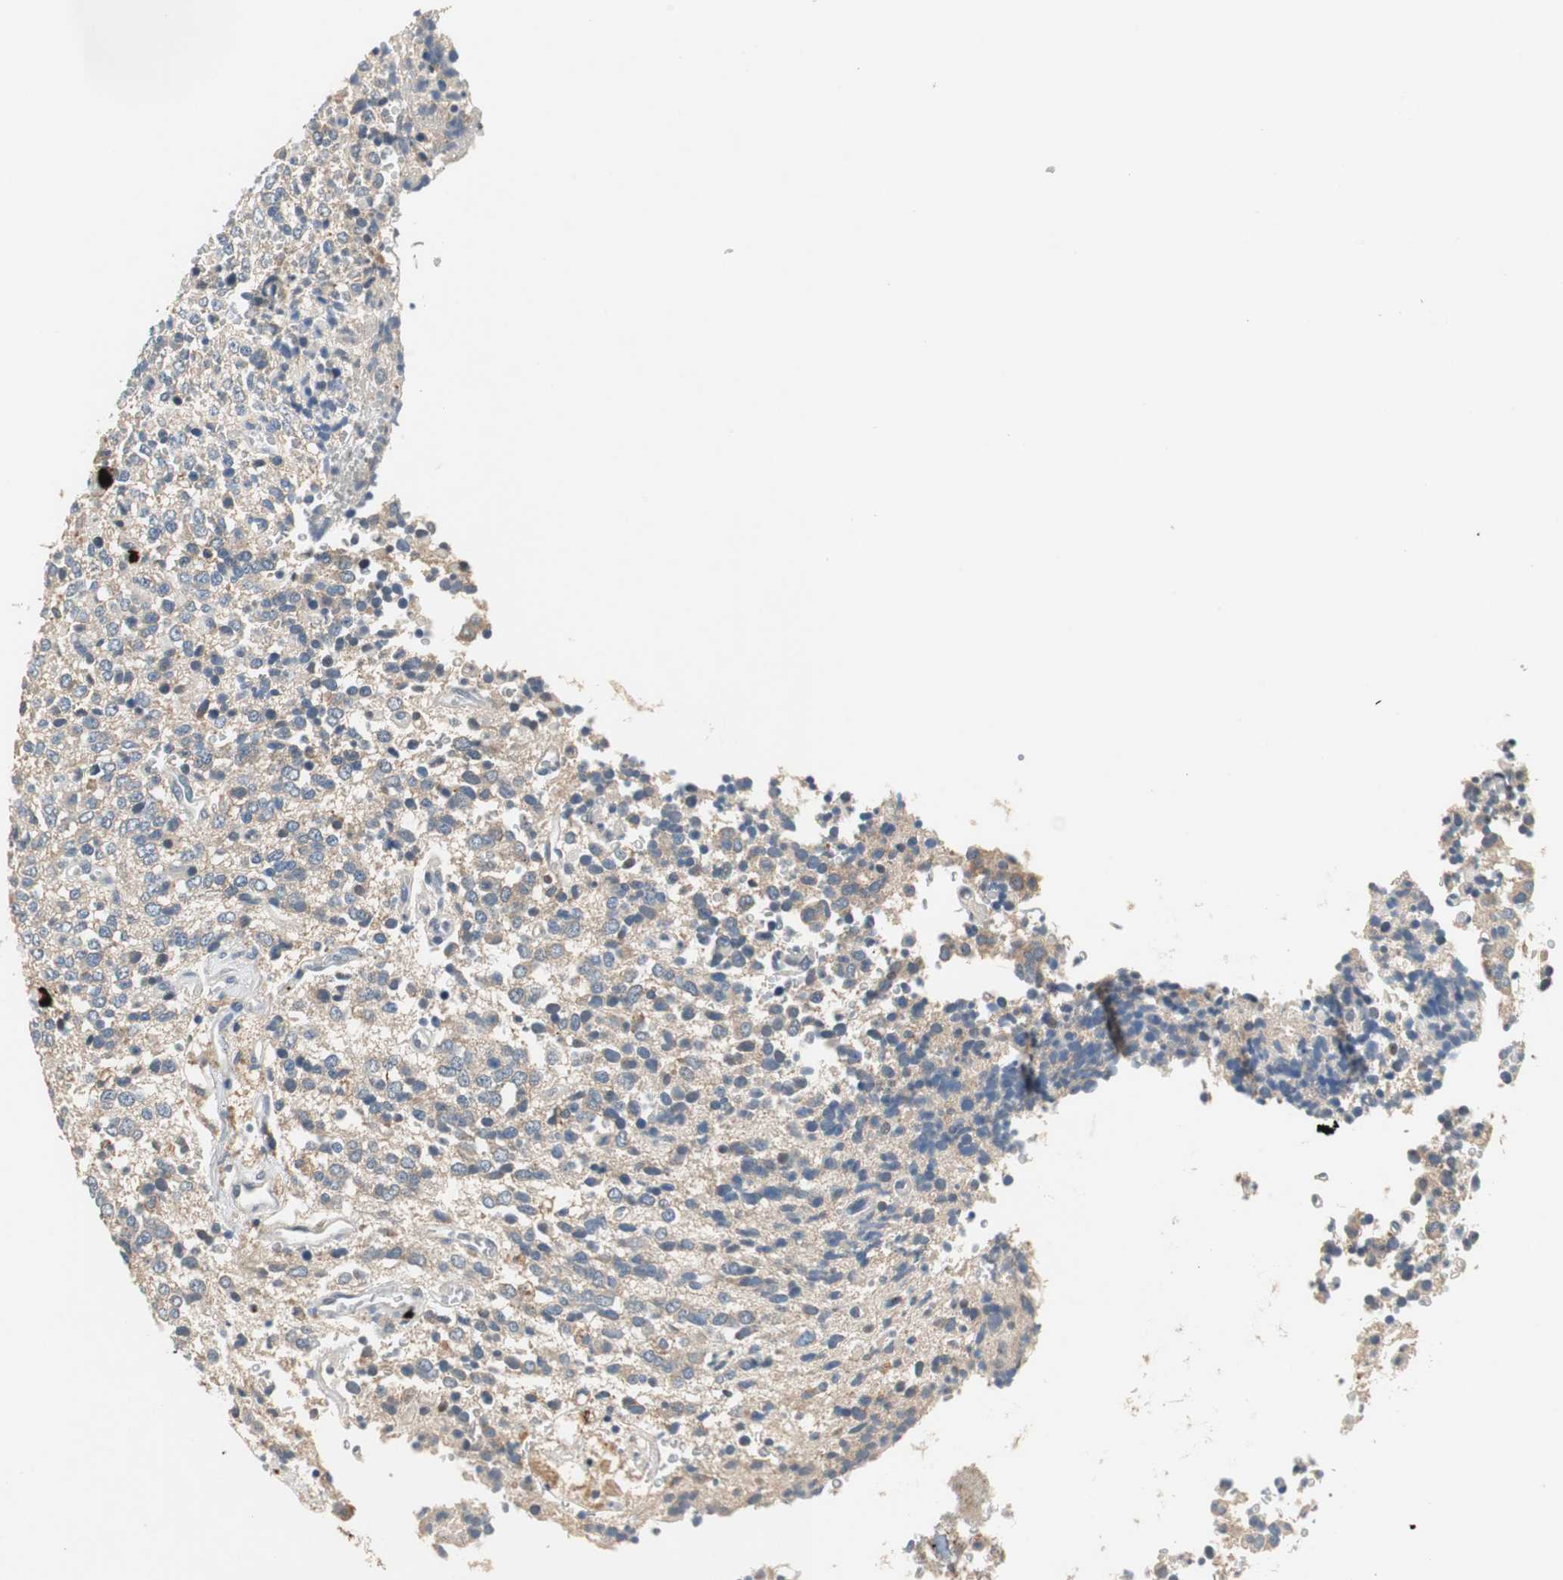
{"staining": {"intensity": "weak", "quantity": "25%-75%", "location": "cytoplasmic/membranous"}, "tissue": "glioma", "cell_type": "Tumor cells", "image_type": "cancer", "snomed": [{"axis": "morphology", "description": "Glioma, malignant, High grade"}, {"axis": "topography", "description": "pancreas cauda"}], "caption": "An image of malignant glioma (high-grade) stained for a protein reveals weak cytoplasmic/membranous brown staining in tumor cells. (DAB IHC, brown staining for protein, blue staining for nuclei).", "gene": "SLC19A2", "patient": {"sex": "male", "age": 60}}